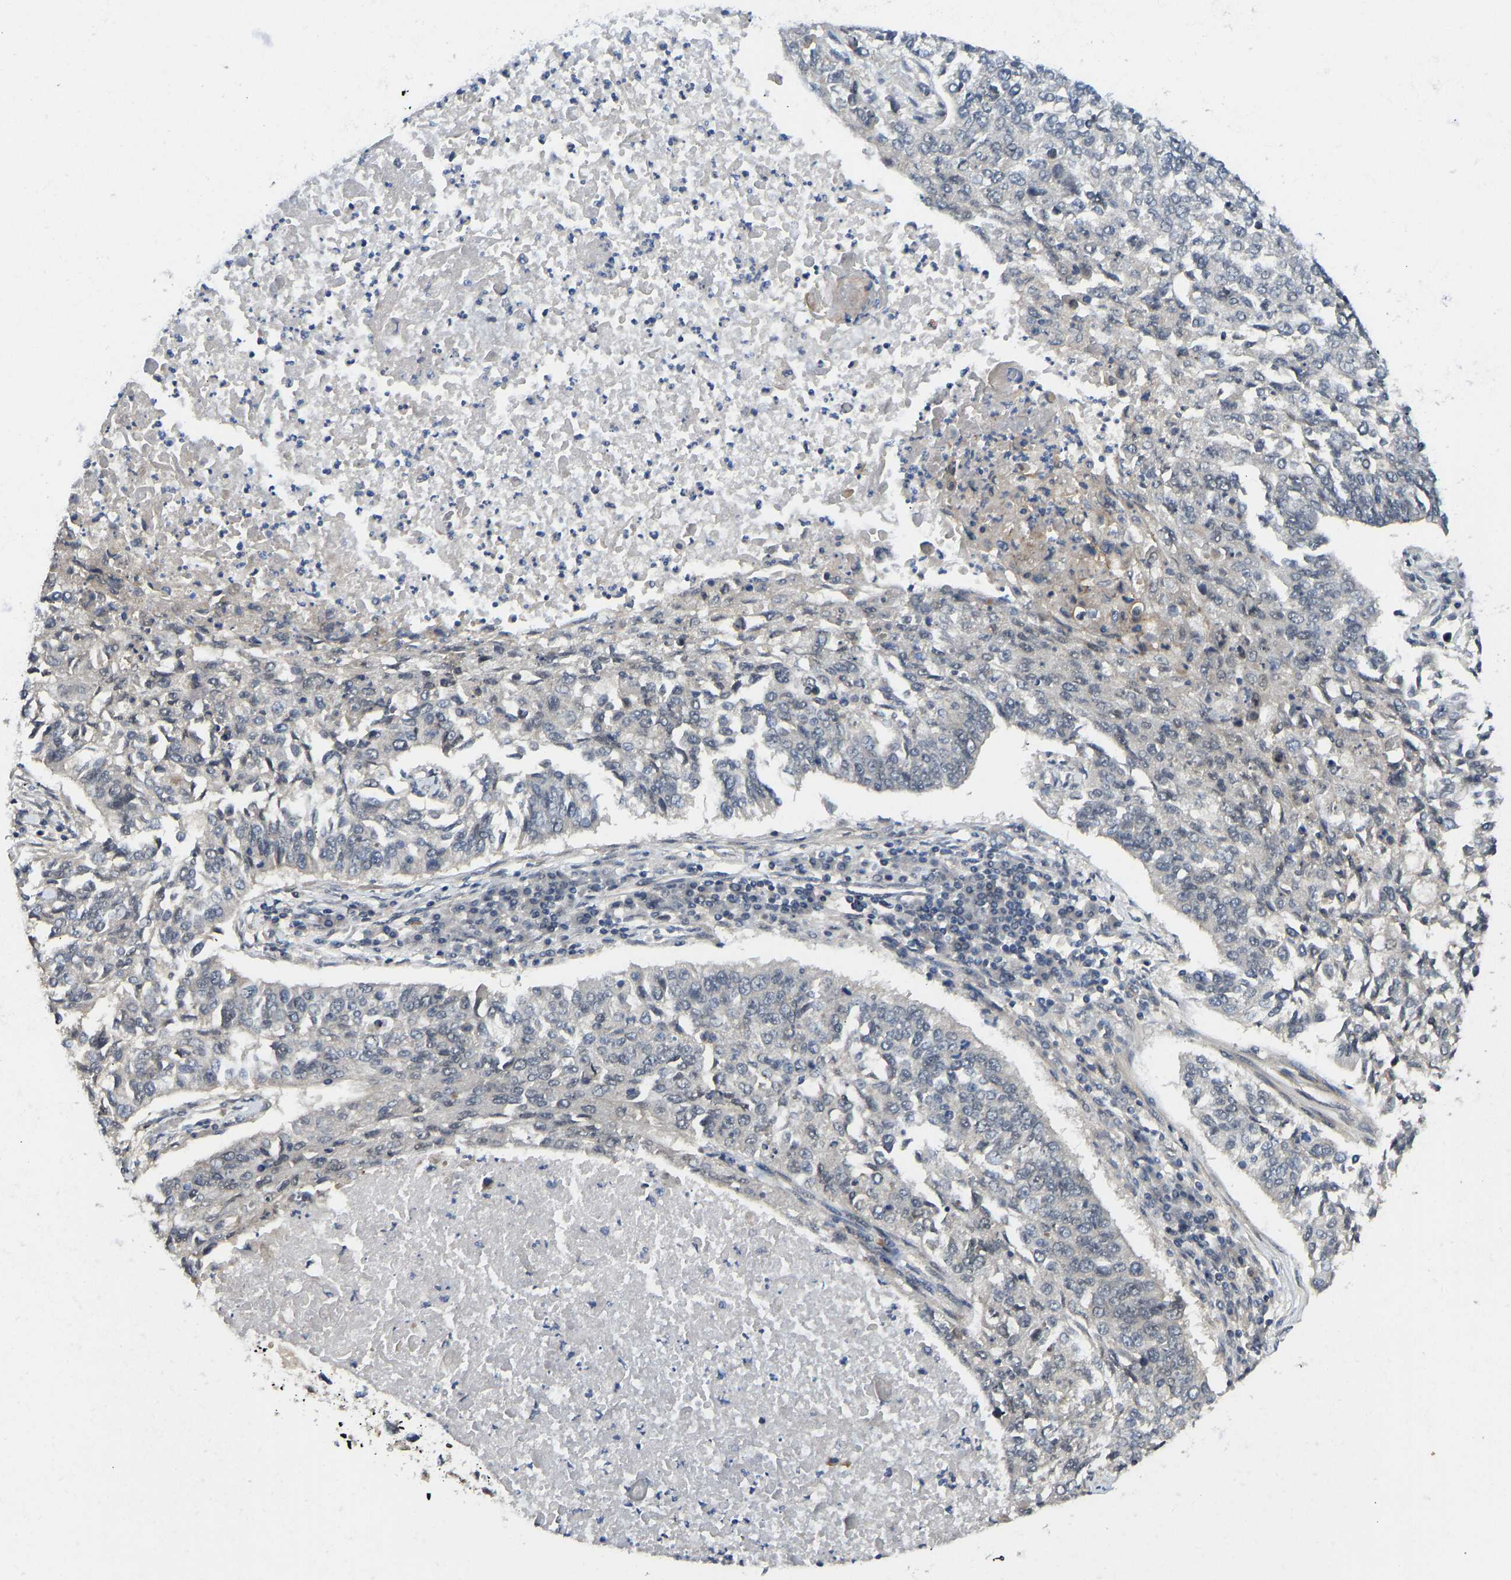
{"staining": {"intensity": "negative", "quantity": "none", "location": "none"}, "tissue": "lung cancer", "cell_type": "Tumor cells", "image_type": "cancer", "snomed": [{"axis": "morphology", "description": "Normal tissue, NOS"}, {"axis": "morphology", "description": "Squamous cell carcinoma, NOS"}, {"axis": "topography", "description": "Cartilage tissue"}, {"axis": "topography", "description": "Bronchus"}, {"axis": "topography", "description": "Lung"}], "caption": "Lung squamous cell carcinoma was stained to show a protein in brown. There is no significant positivity in tumor cells.", "gene": "NDRG3", "patient": {"sex": "female", "age": 49}}